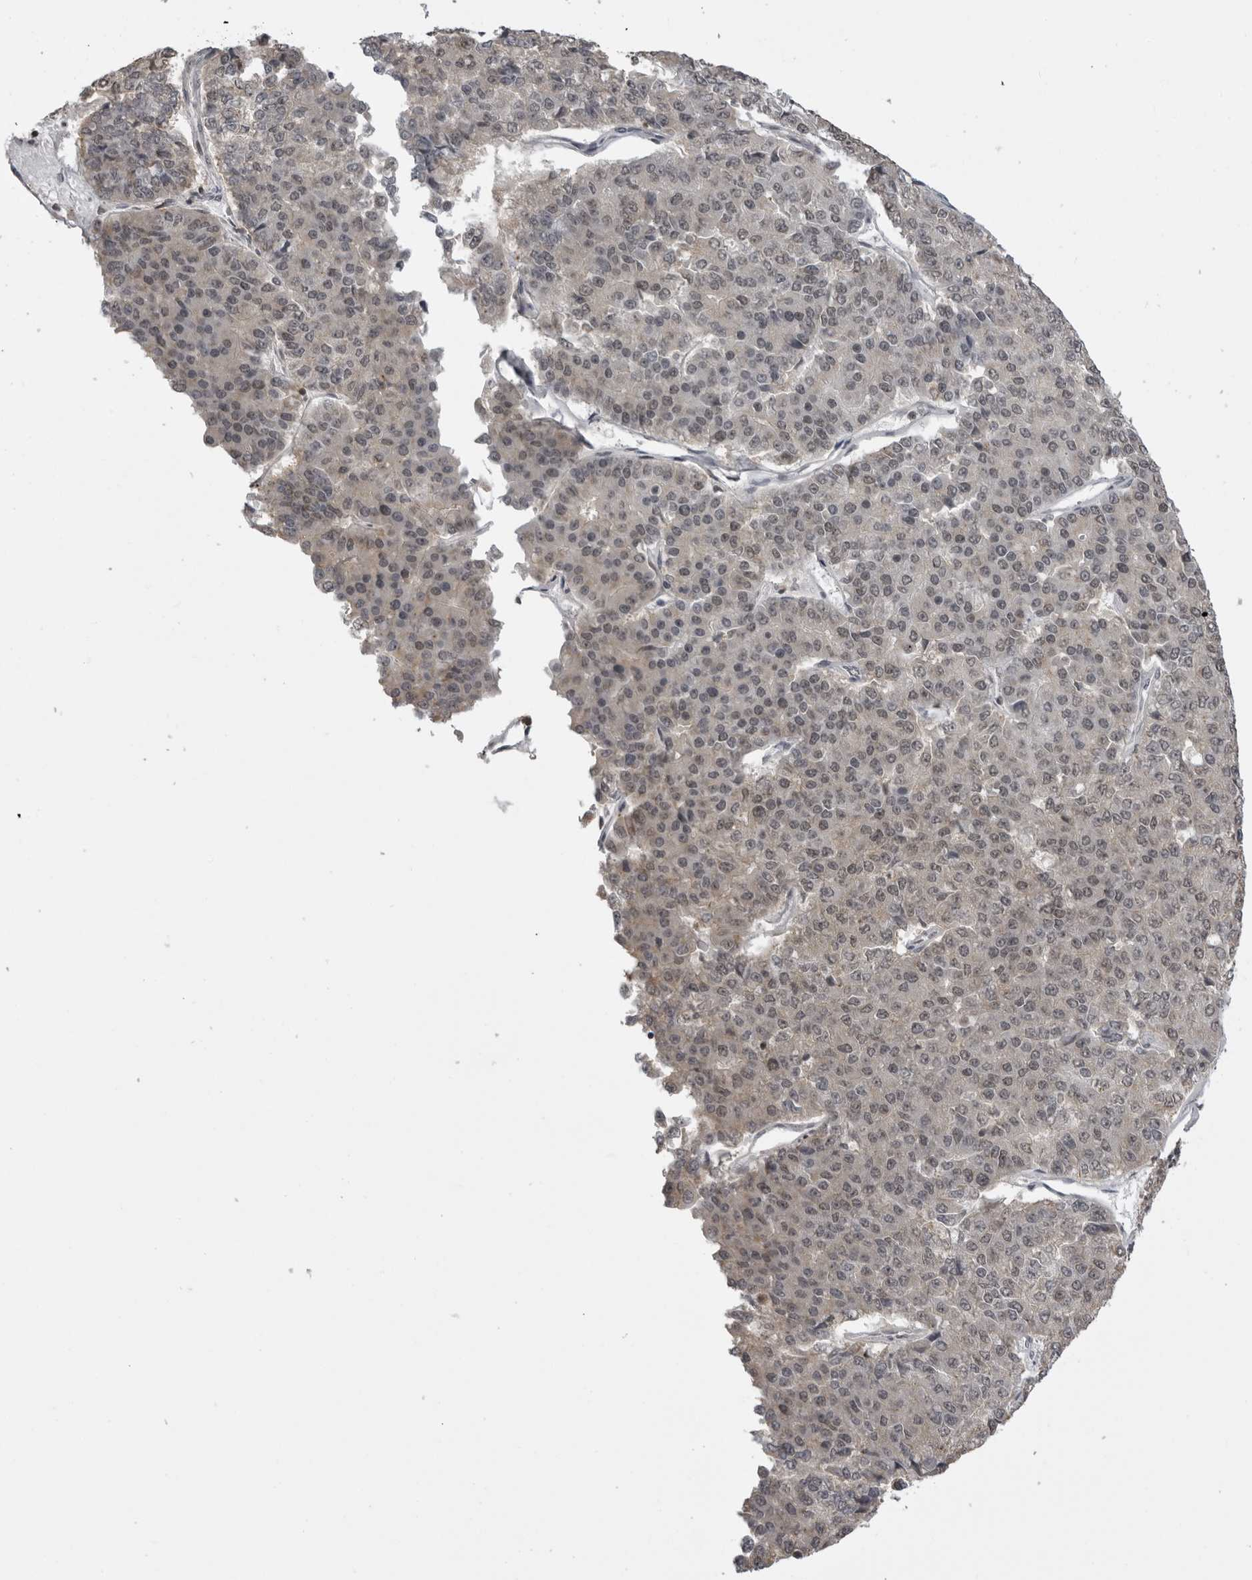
{"staining": {"intensity": "weak", "quantity": ">75%", "location": "cytoplasmic/membranous,nuclear"}, "tissue": "pancreatic cancer", "cell_type": "Tumor cells", "image_type": "cancer", "snomed": [{"axis": "morphology", "description": "Adenocarcinoma, NOS"}, {"axis": "topography", "description": "Pancreas"}], "caption": "The histopathology image reveals a brown stain indicating the presence of a protein in the cytoplasmic/membranous and nuclear of tumor cells in pancreatic adenocarcinoma.", "gene": "PDCL3", "patient": {"sex": "male", "age": 50}}